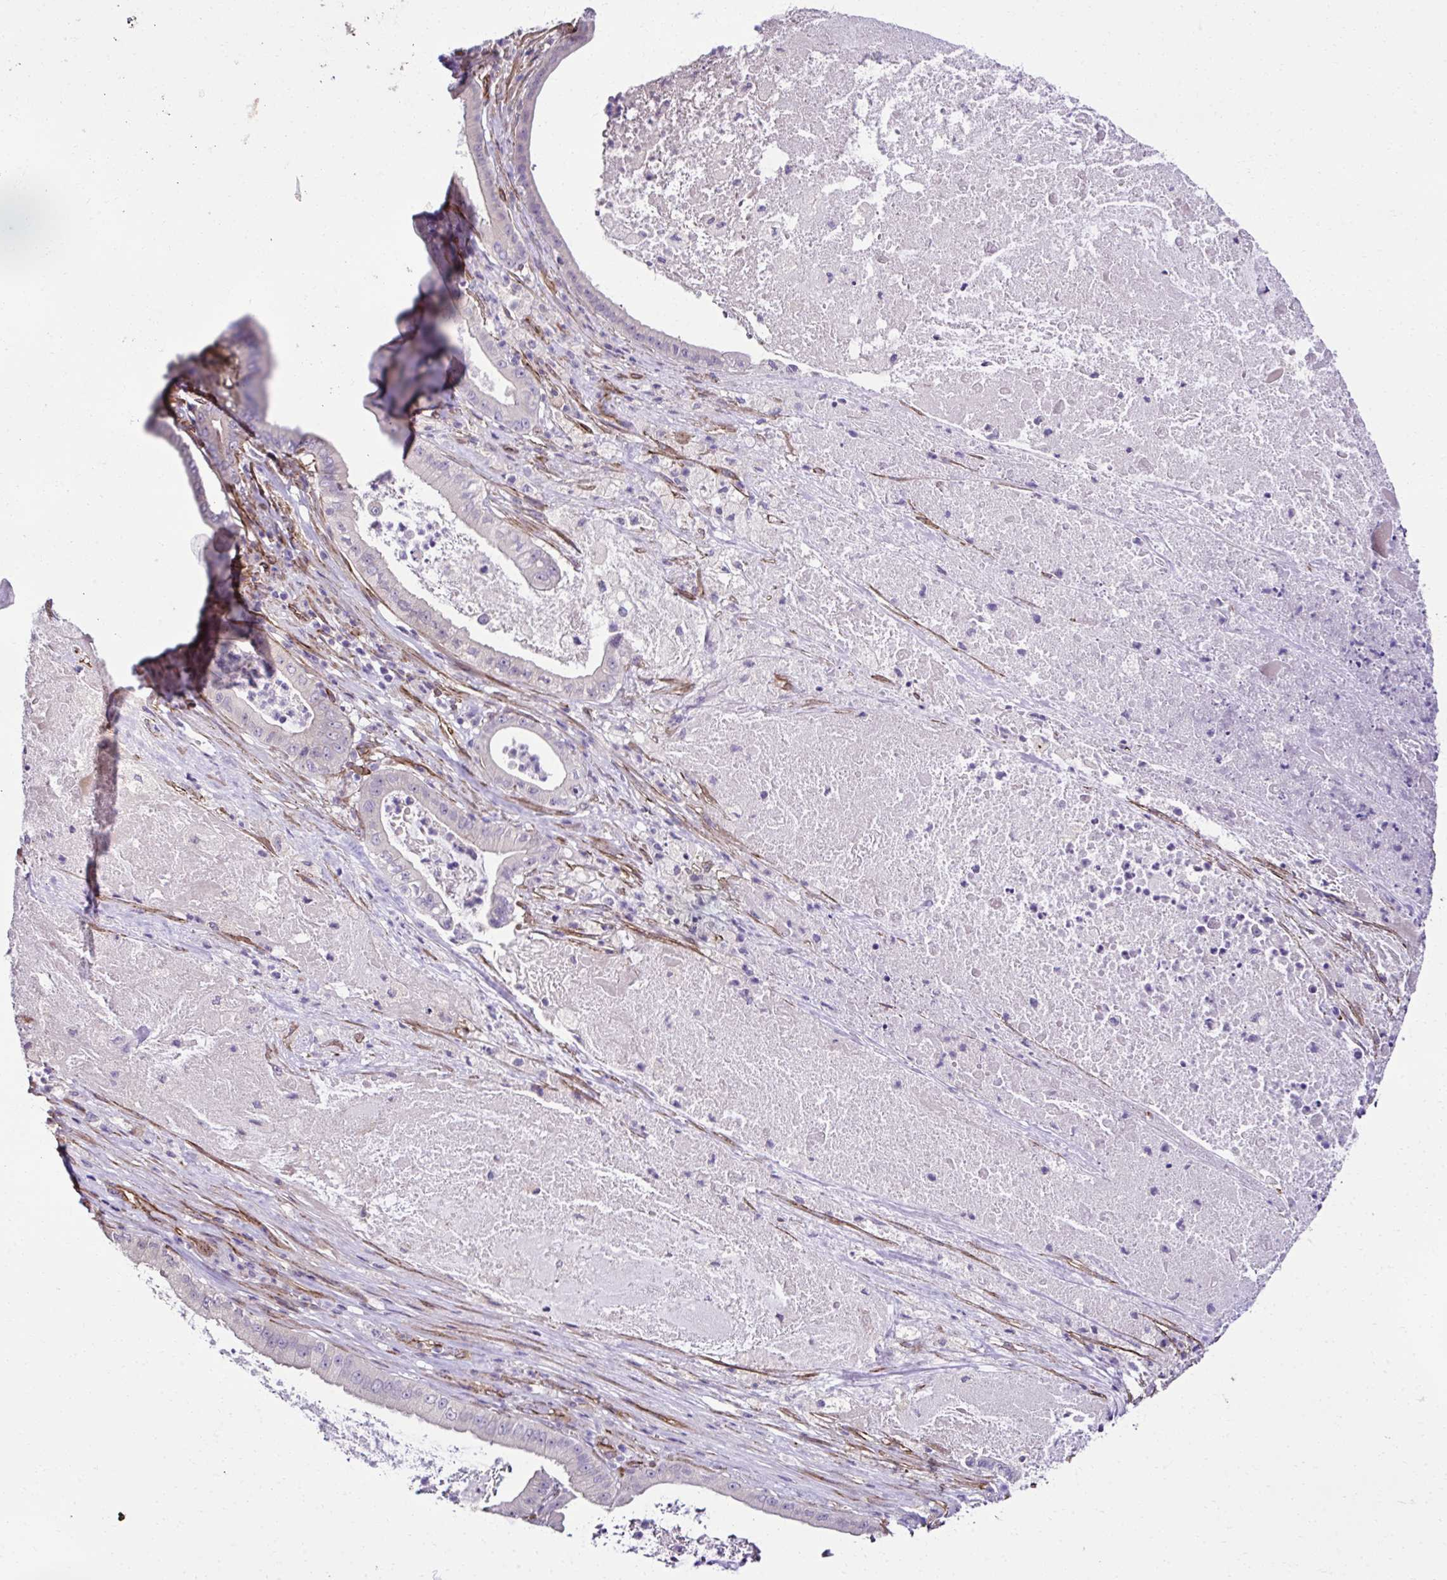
{"staining": {"intensity": "negative", "quantity": "none", "location": "none"}, "tissue": "pancreatic cancer", "cell_type": "Tumor cells", "image_type": "cancer", "snomed": [{"axis": "morphology", "description": "Adenocarcinoma, NOS"}, {"axis": "topography", "description": "Pancreas"}], "caption": "Protein analysis of adenocarcinoma (pancreatic) shows no significant positivity in tumor cells.", "gene": "TRIM52", "patient": {"sex": "male", "age": 71}}